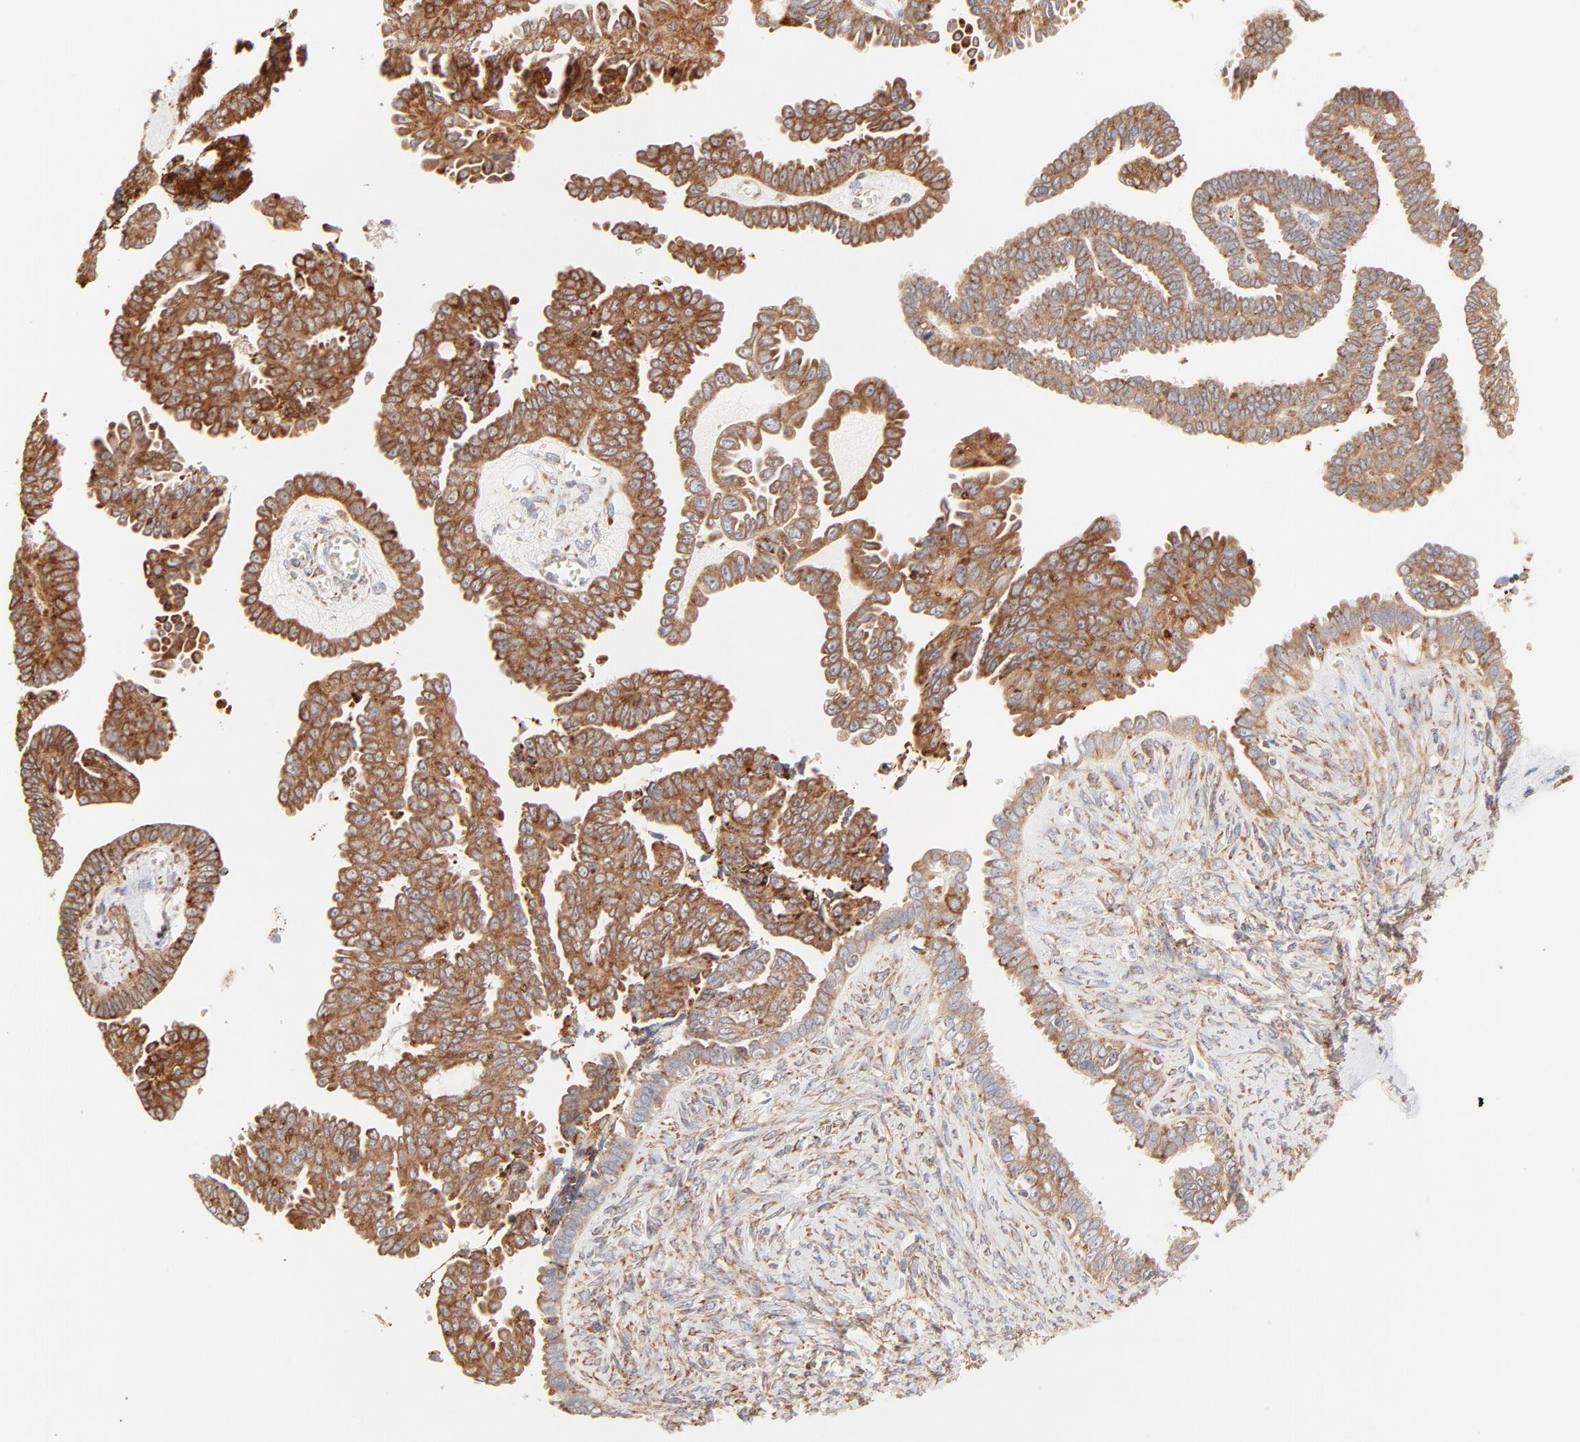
{"staining": {"intensity": "strong", "quantity": ">75%", "location": "cytoplasmic/membranous"}, "tissue": "ovarian cancer", "cell_type": "Tumor cells", "image_type": "cancer", "snomed": [{"axis": "morphology", "description": "Cystadenocarcinoma, serous, NOS"}, {"axis": "topography", "description": "Ovary"}], "caption": "A micrograph showing strong cytoplasmic/membranous staining in approximately >75% of tumor cells in ovarian serous cystadenocarcinoma, as visualized by brown immunohistochemical staining.", "gene": "PARP12", "patient": {"sex": "female", "age": 71}}